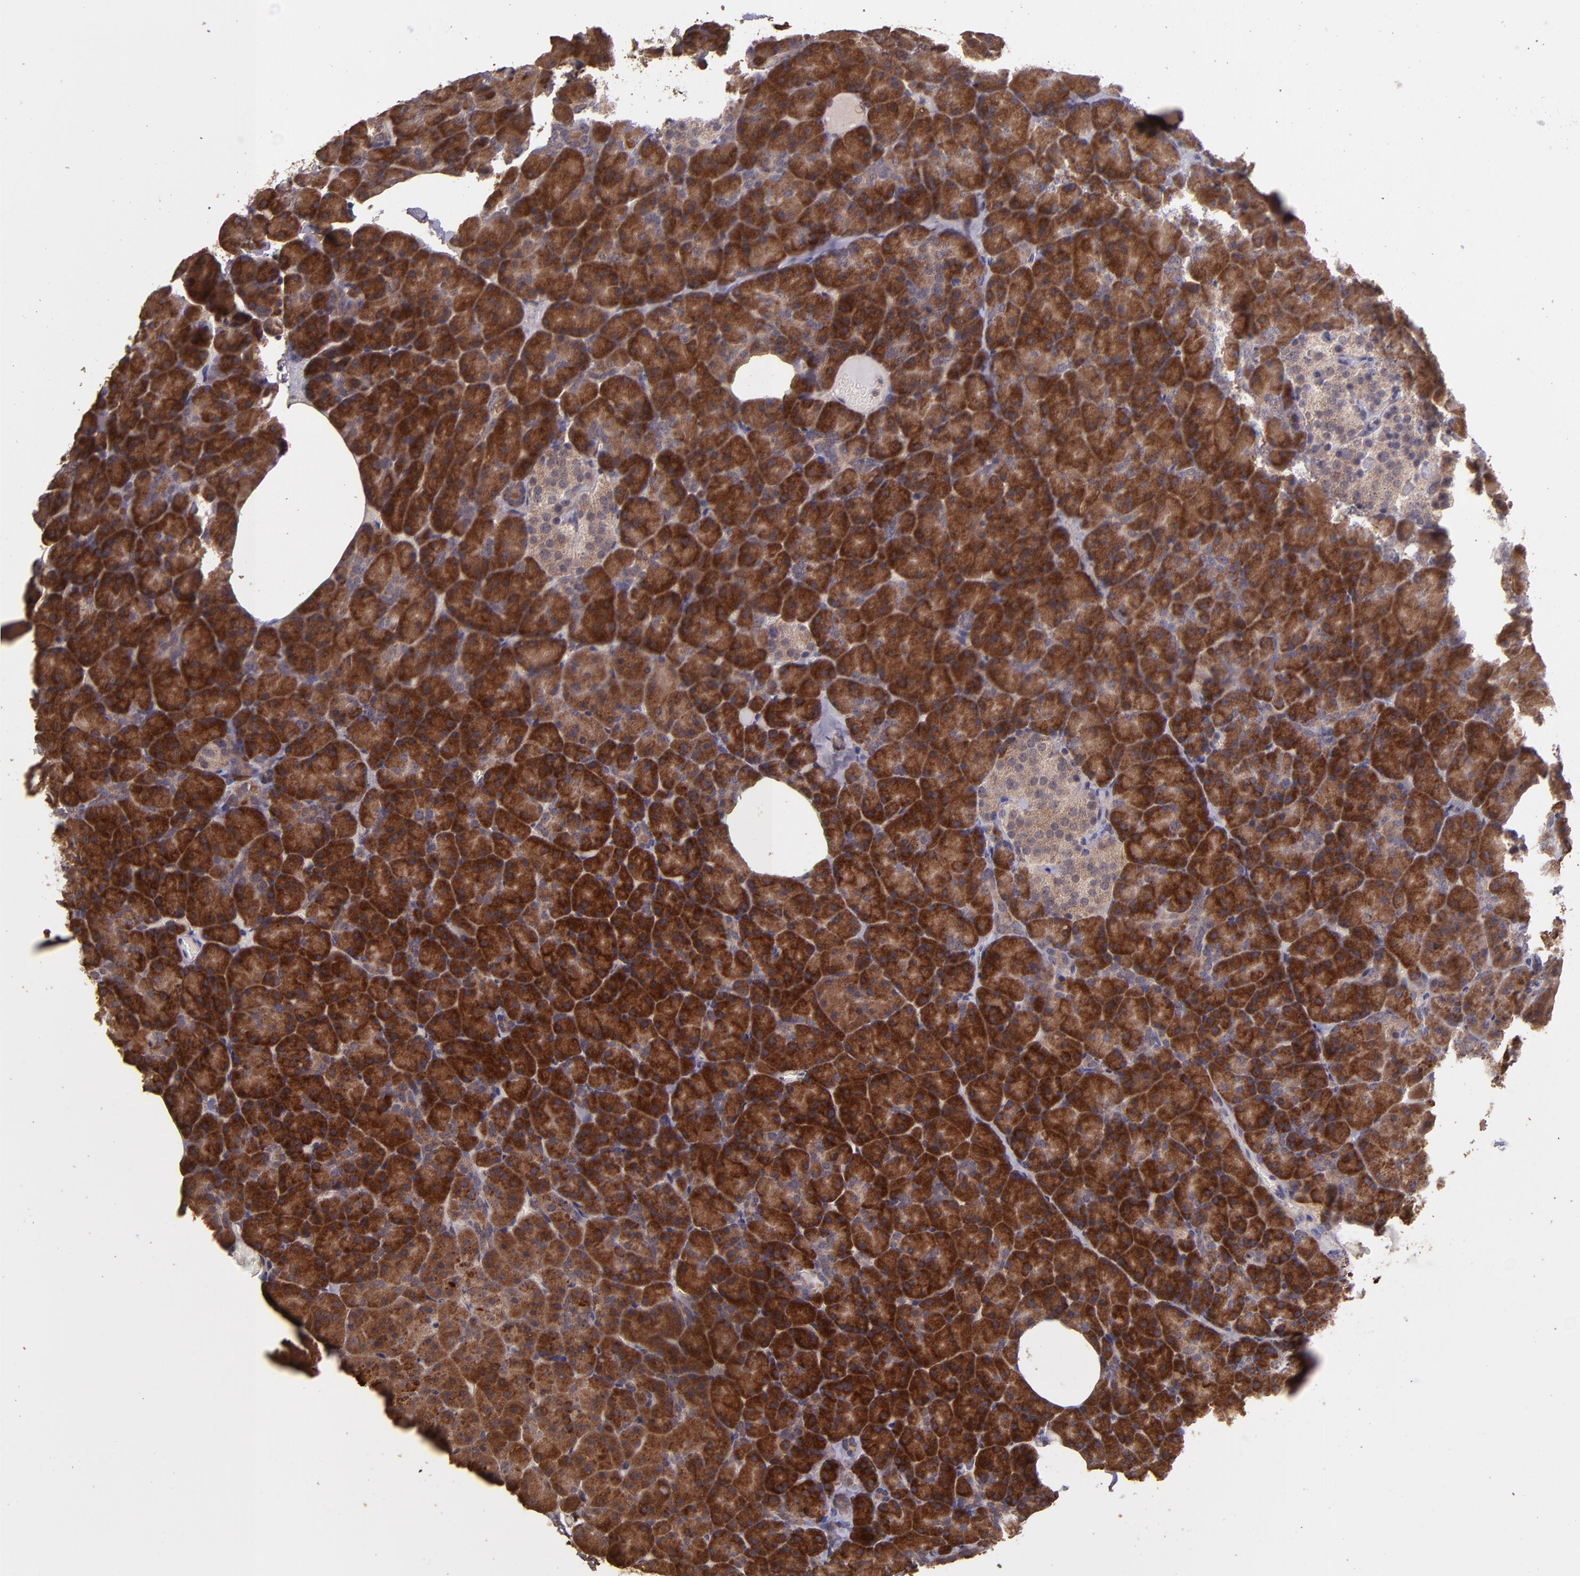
{"staining": {"intensity": "strong", "quantity": ">75%", "location": "cytoplasmic/membranous"}, "tissue": "pancreas", "cell_type": "Exocrine glandular cells", "image_type": "normal", "snomed": [{"axis": "morphology", "description": "Normal tissue, NOS"}, {"axis": "topography", "description": "Pancreas"}], "caption": "Exocrine glandular cells exhibit high levels of strong cytoplasmic/membranous positivity in about >75% of cells in unremarkable pancreas. (IHC, brightfield microscopy, high magnification).", "gene": "USP51", "patient": {"sex": "female", "age": 35}}